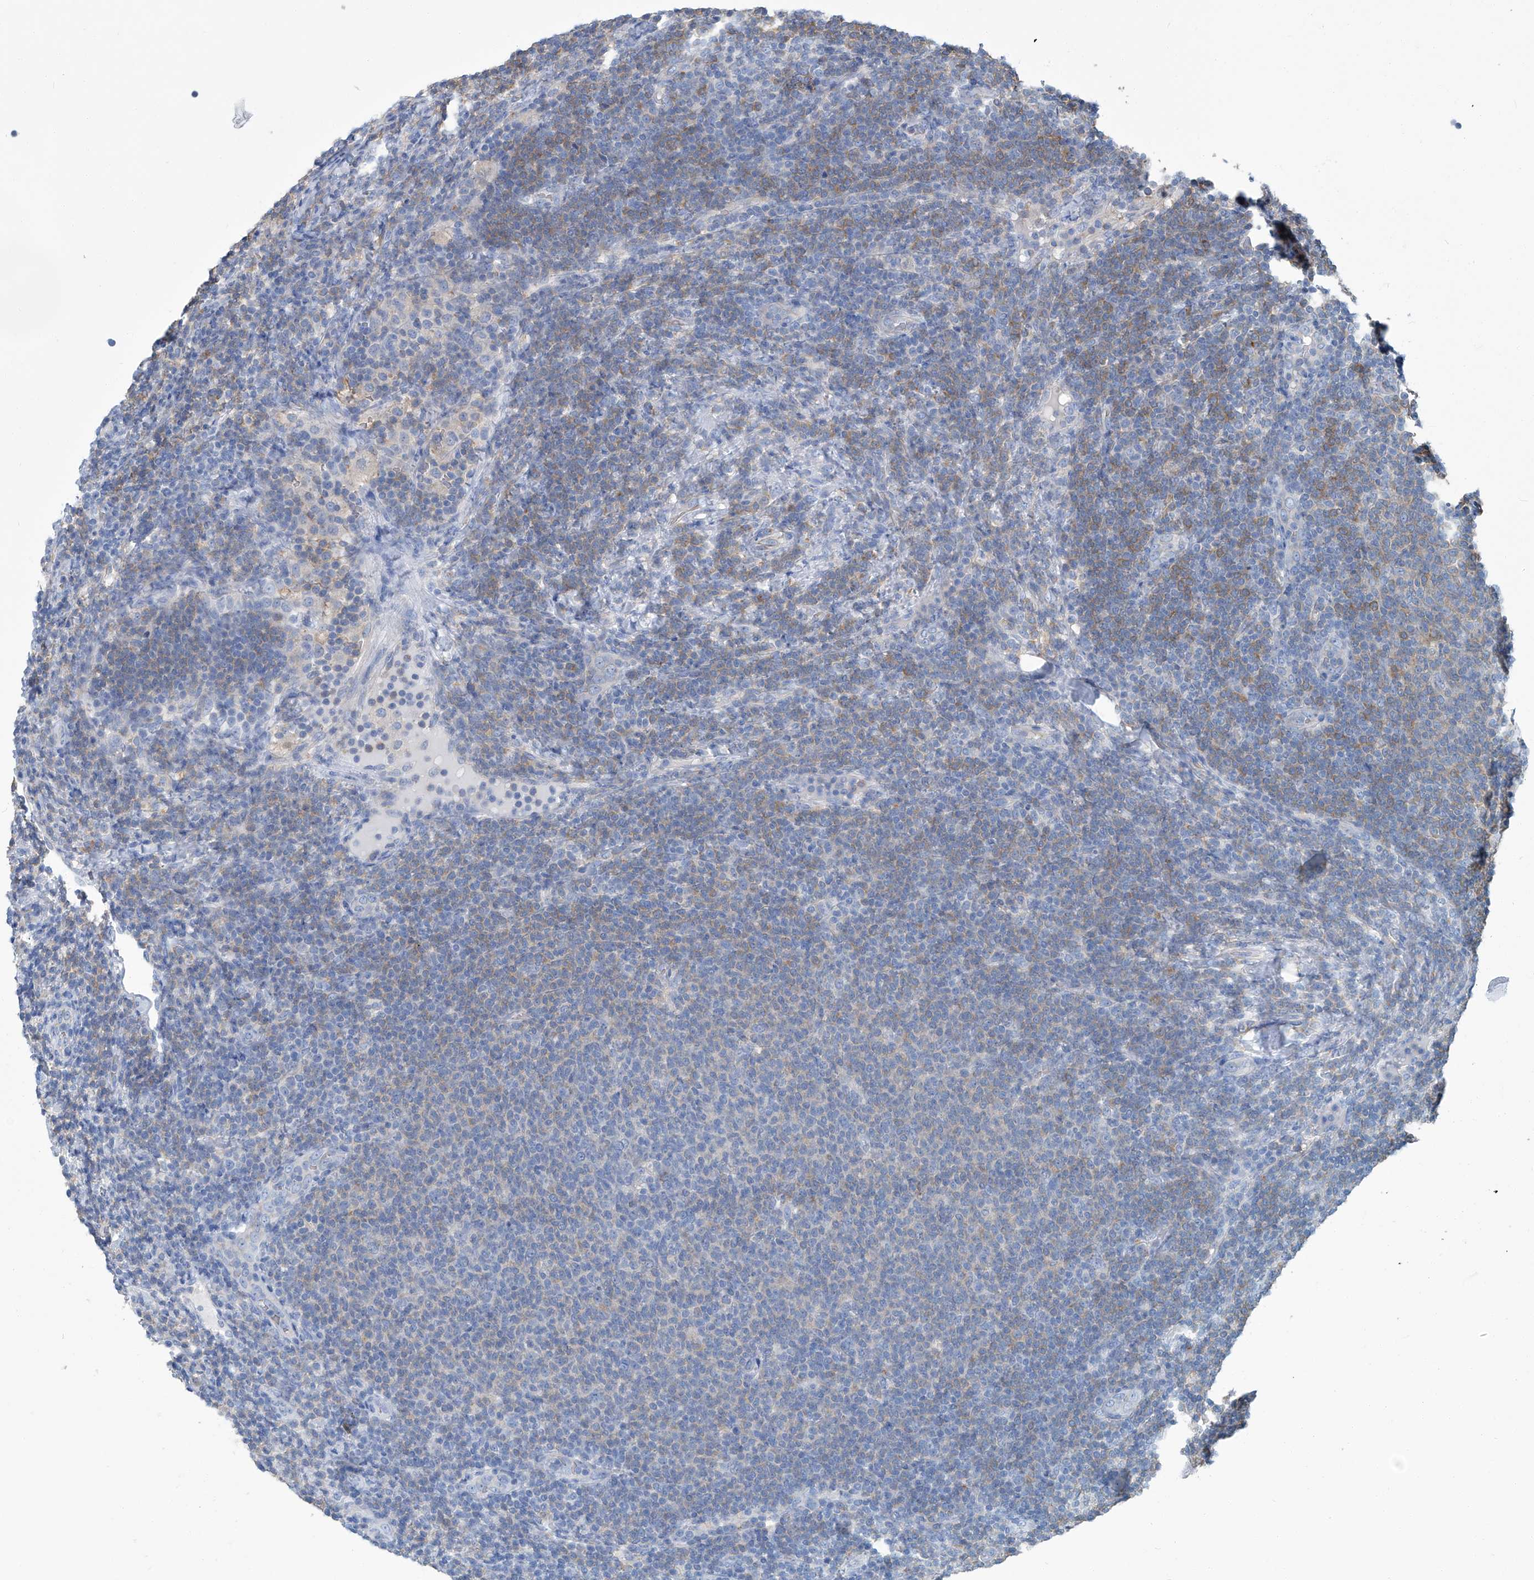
{"staining": {"intensity": "weak", "quantity": "25%-75%", "location": "cytoplasmic/membranous"}, "tissue": "lymphoma", "cell_type": "Tumor cells", "image_type": "cancer", "snomed": [{"axis": "morphology", "description": "Malignant lymphoma, non-Hodgkin's type, Low grade"}, {"axis": "topography", "description": "Lymph node"}], "caption": "Tumor cells demonstrate weak cytoplasmic/membranous staining in about 25%-75% of cells in malignant lymphoma, non-Hodgkin's type (low-grade). (DAB = brown stain, brightfield microscopy at high magnification).", "gene": "PFKL", "patient": {"sex": "male", "age": 66}}